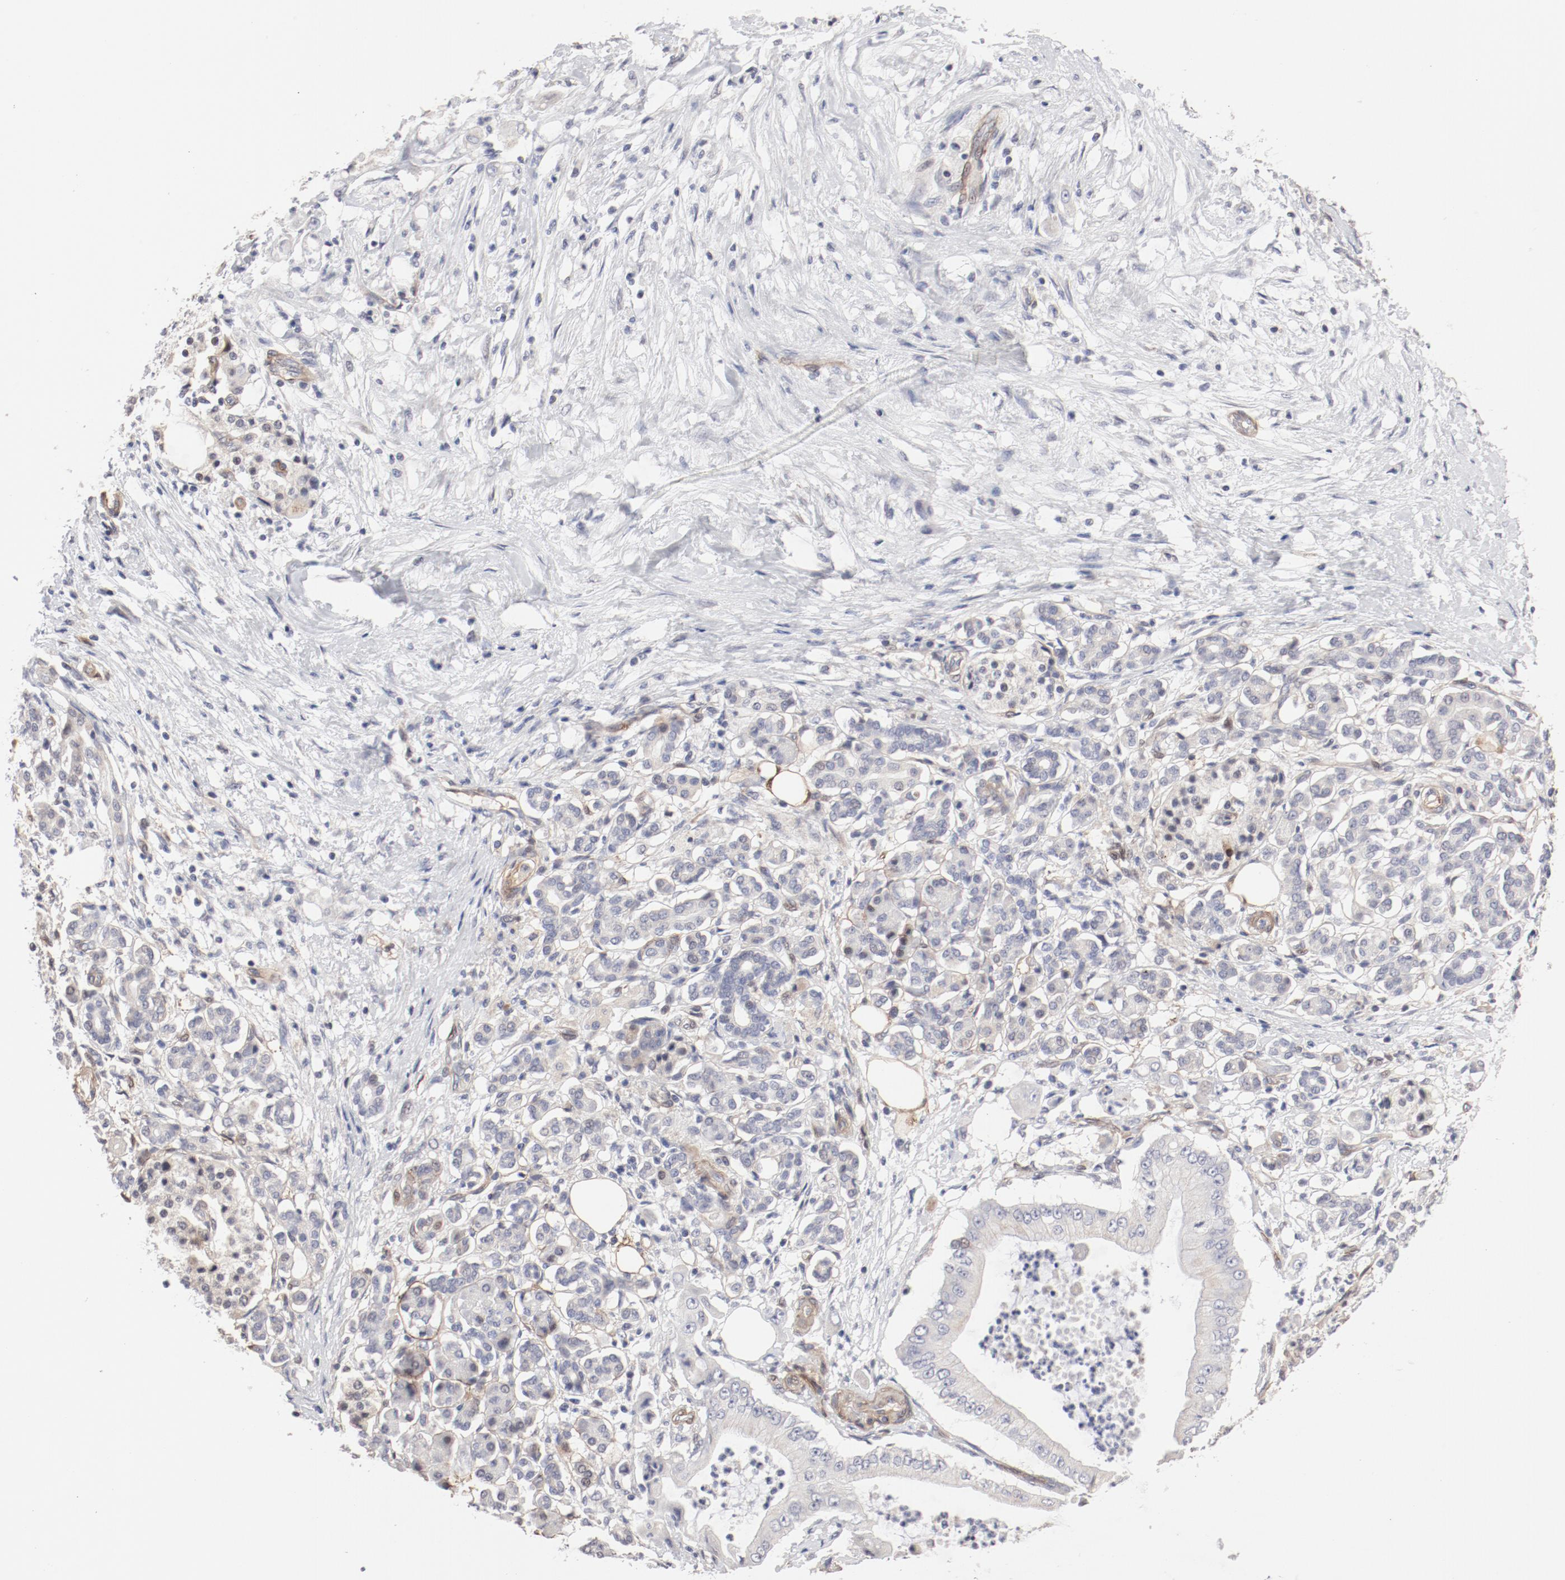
{"staining": {"intensity": "negative", "quantity": "none", "location": "none"}, "tissue": "pancreatic cancer", "cell_type": "Tumor cells", "image_type": "cancer", "snomed": [{"axis": "morphology", "description": "Adenocarcinoma, NOS"}, {"axis": "topography", "description": "Pancreas"}], "caption": "Tumor cells are negative for protein expression in human pancreatic adenocarcinoma. Brightfield microscopy of IHC stained with DAB (brown) and hematoxylin (blue), captured at high magnification.", "gene": "MAGED4", "patient": {"sex": "male", "age": 62}}